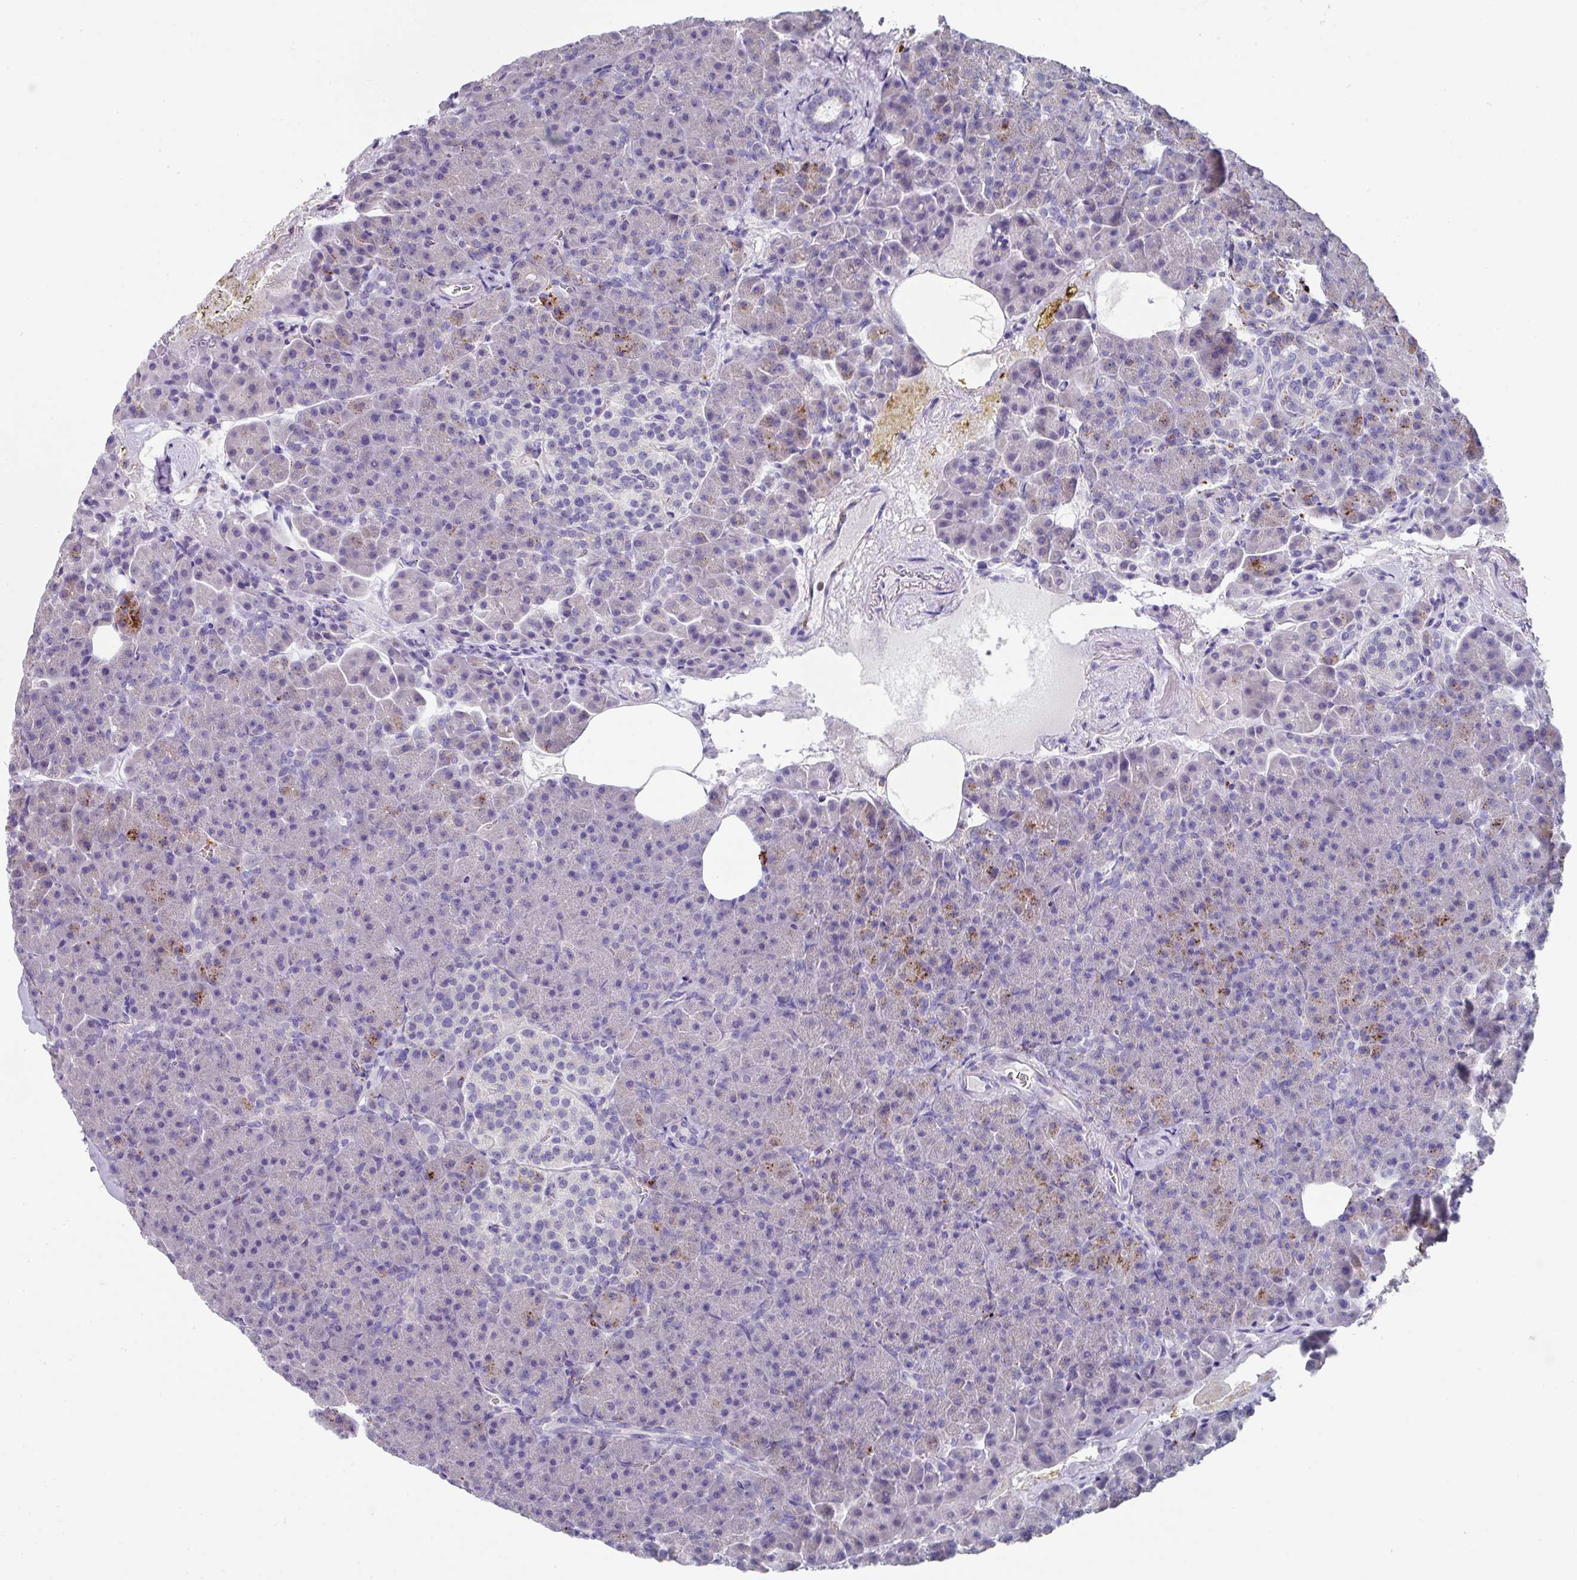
{"staining": {"intensity": "moderate", "quantity": "<25%", "location": "cytoplasmic/membranous"}, "tissue": "pancreas", "cell_type": "Exocrine glandular cells", "image_type": "normal", "snomed": [{"axis": "morphology", "description": "Normal tissue, NOS"}, {"axis": "topography", "description": "Pancreas"}], "caption": "This histopathology image demonstrates IHC staining of benign human pancreas, with low moderate cytoplasmic/membranous staining in approximately <25% of exocrine glandular cells.", "gene": "CPVL", "patient": {"sex": "female", "age": 74}}